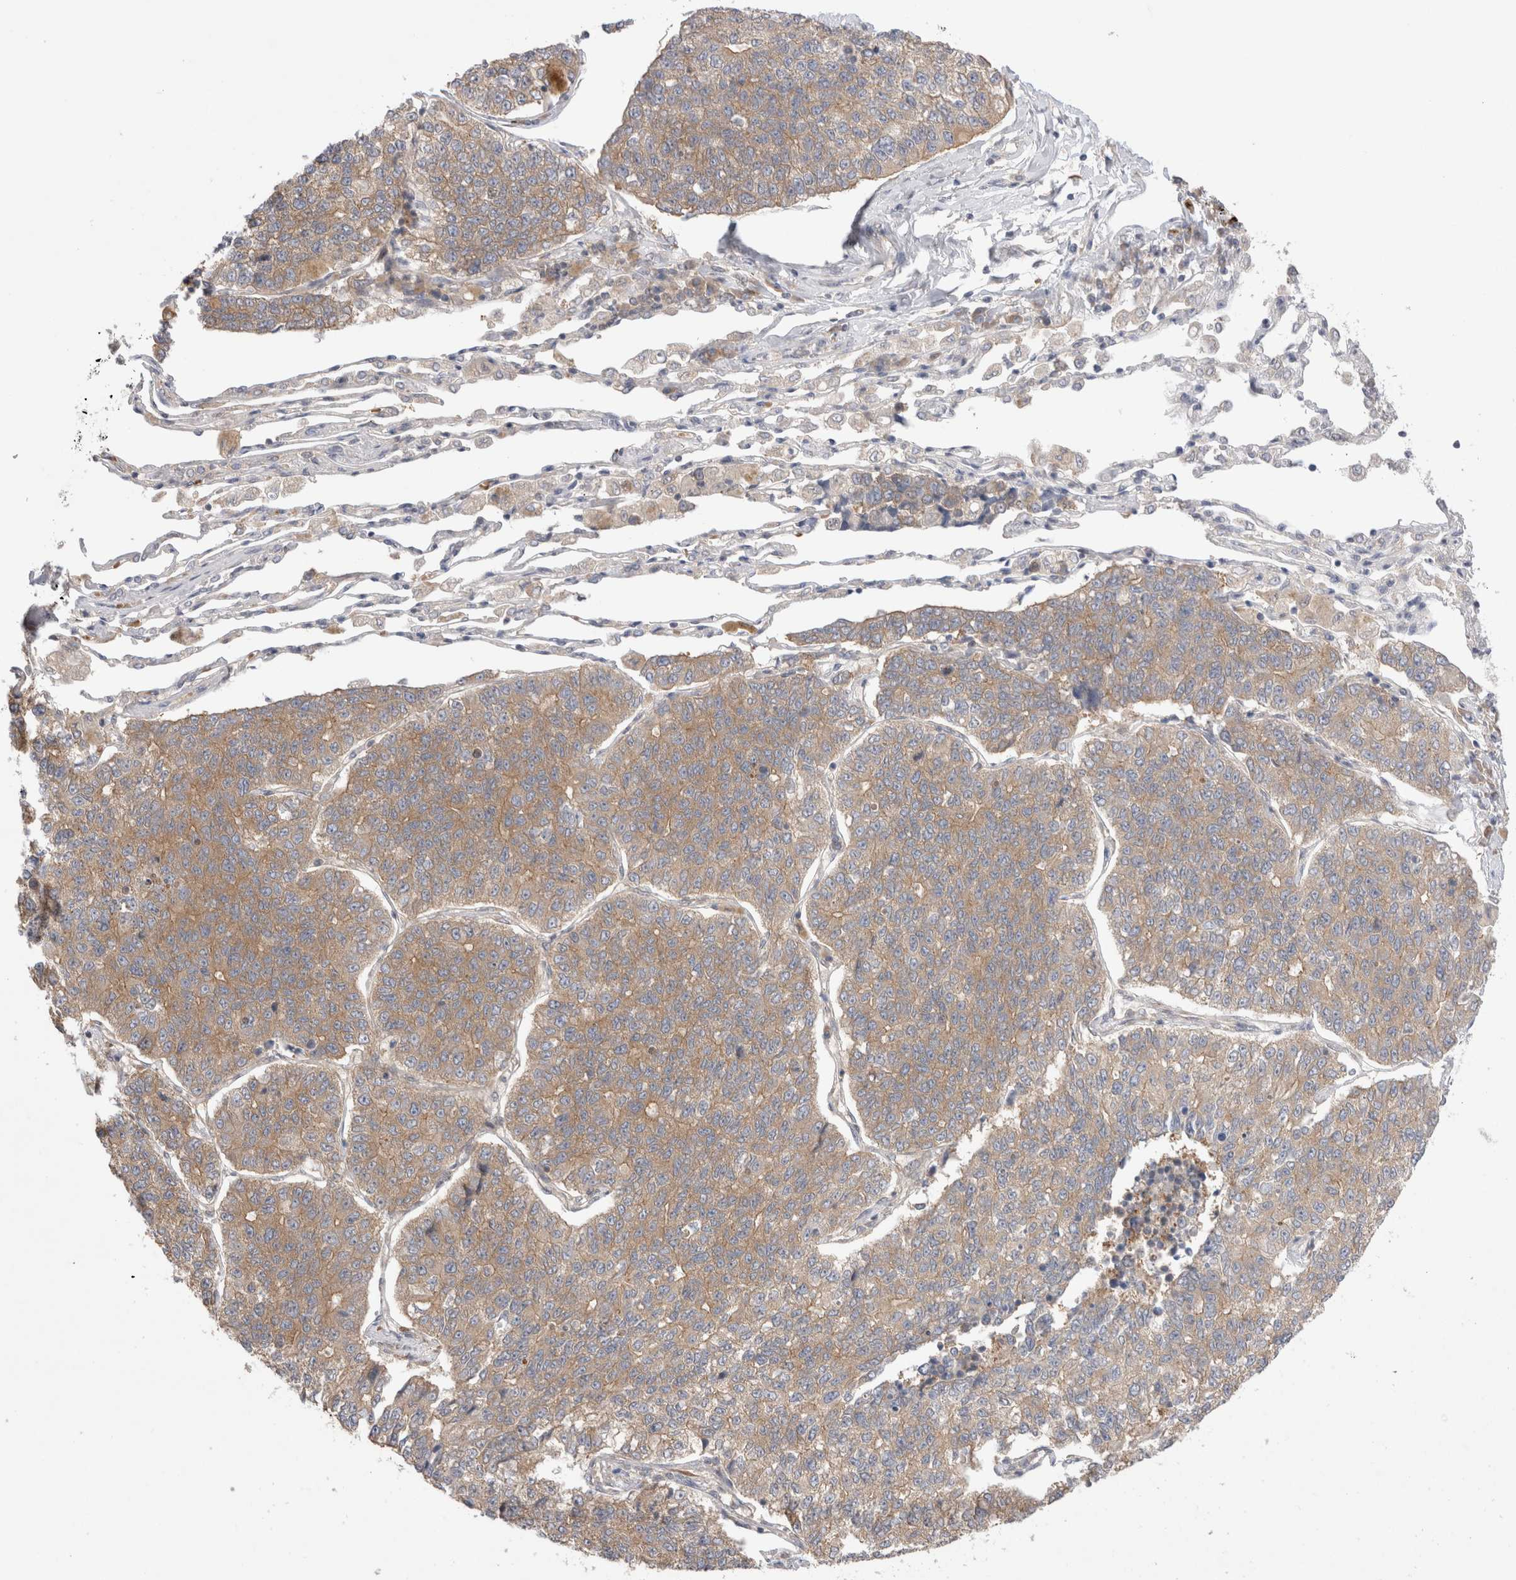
{"staining": {"intensity": "moderate", "quantity": ">75%", "location": "cytoplasmic/membranous"}, "tissue": "lung cancer", "cell_type": "Tumor cells", "image_type": "cancer", "snomed": [{"axis": "morphology", "description": "Adenocarcinoma, NOS"}, {"axis": "topography", "description": "Lung"}], "caption": "Immunohistochemistry (IHC) image of neoplastic tissue: human lung adenocarcinoma stained using IHC demonstrates medium levels of moderate protein expression localized specifically in the cytoplasmic/membranous of tumor cells, appearing as a cytoplasmic/membranous brown color.", "gene": "EIF3E", "patient": {"sex": "male", "age": 49}}